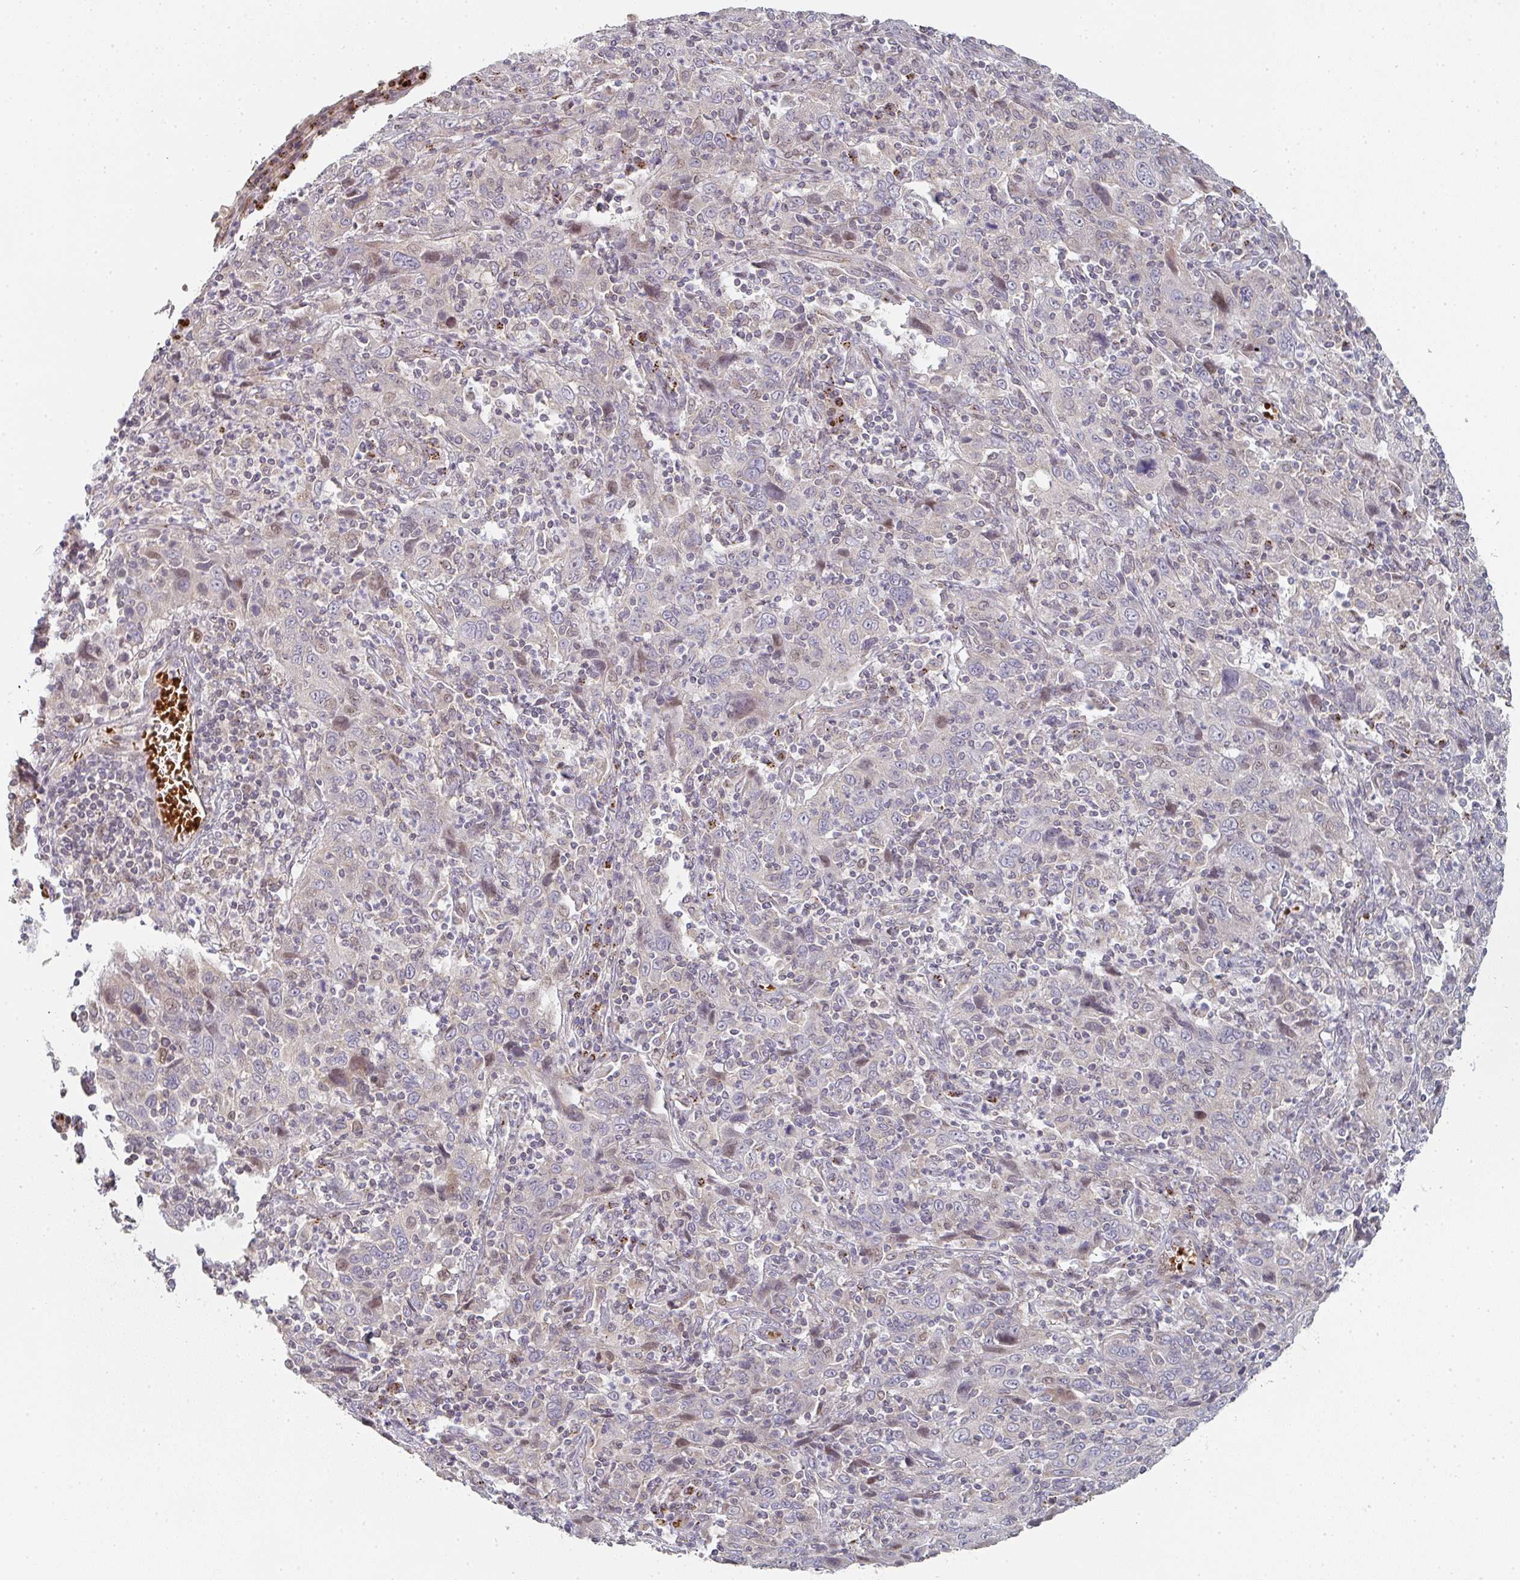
{"staining": {"intensity": "weak", "quantity": "25%-75%", "location": "nuclear"}, "tissue": "cervical cancer", "cell_type": "Tumor cells", "image_type": "cancer", "snomed": [{"axis": "morphology", "description": "Squamous cell carcinoma, NOS"}, {"axis": "topography", "description": "Cervix"}], "caption": "IHC histopathology image of cervical squamous cell carcinoma stained for a protein (brown), which displays low levels of weak nuclear expression in about 25%-75% of tumor cells.", "gene": "ZNF526", "patient": {"sex": "female", "age": 46}}